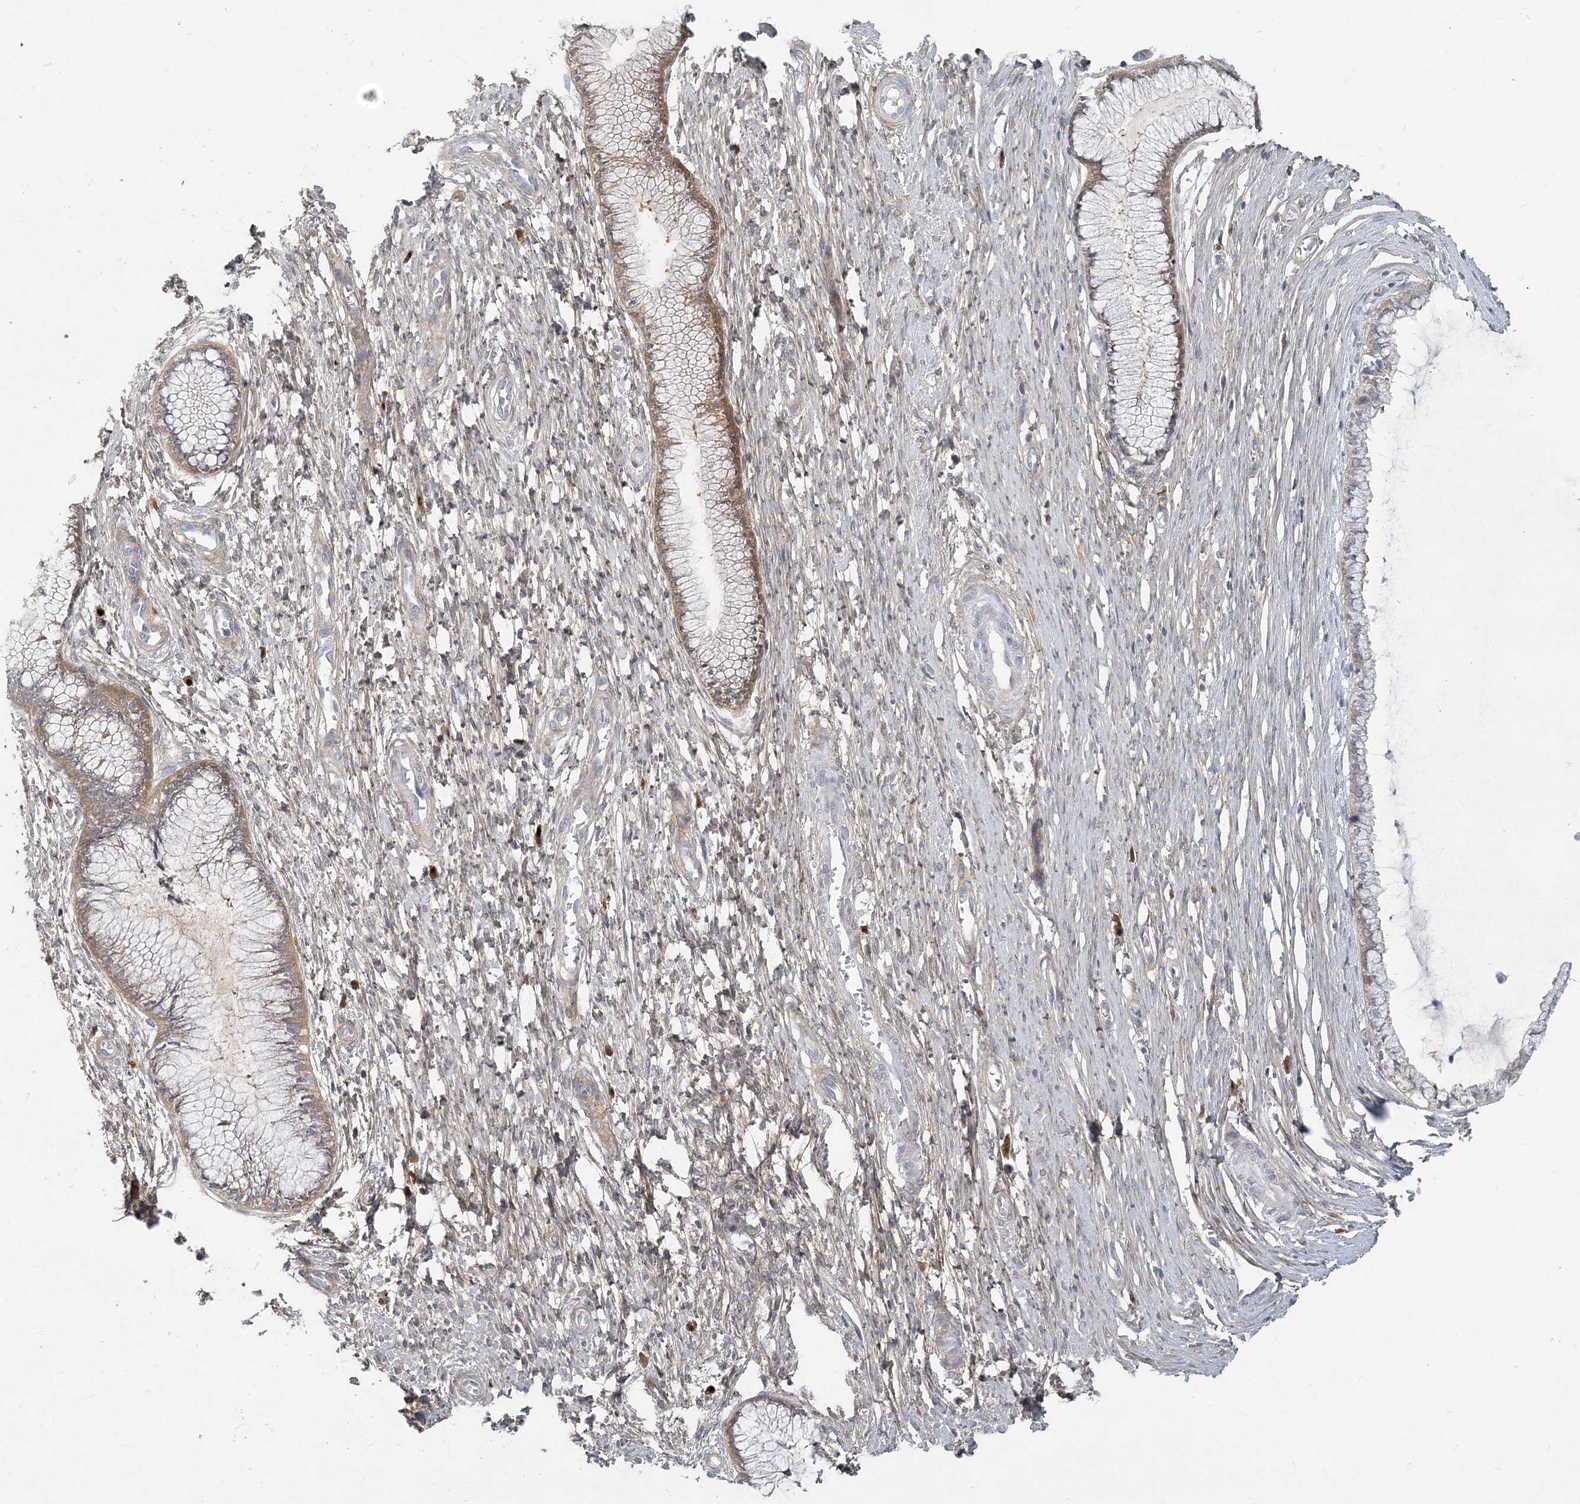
{"staining": {"intensity": "weak", "quantity": "<25%", "location": "cytoplasmic/membranous"}, "tissue": "cervix", "cell_type": "Glandular cells", "image_type": "normal", "snomed": [{"axis": "morphology", "description": "Normal tissue, NOS"}, {"axis": "topography", "description": "Cervix"}], "caption": "The photomicrograph demonstrates no staining of glandular cells in normal cervix.", "gene": "GMPPA", "patient": {"sex": "female", "age": 55}}